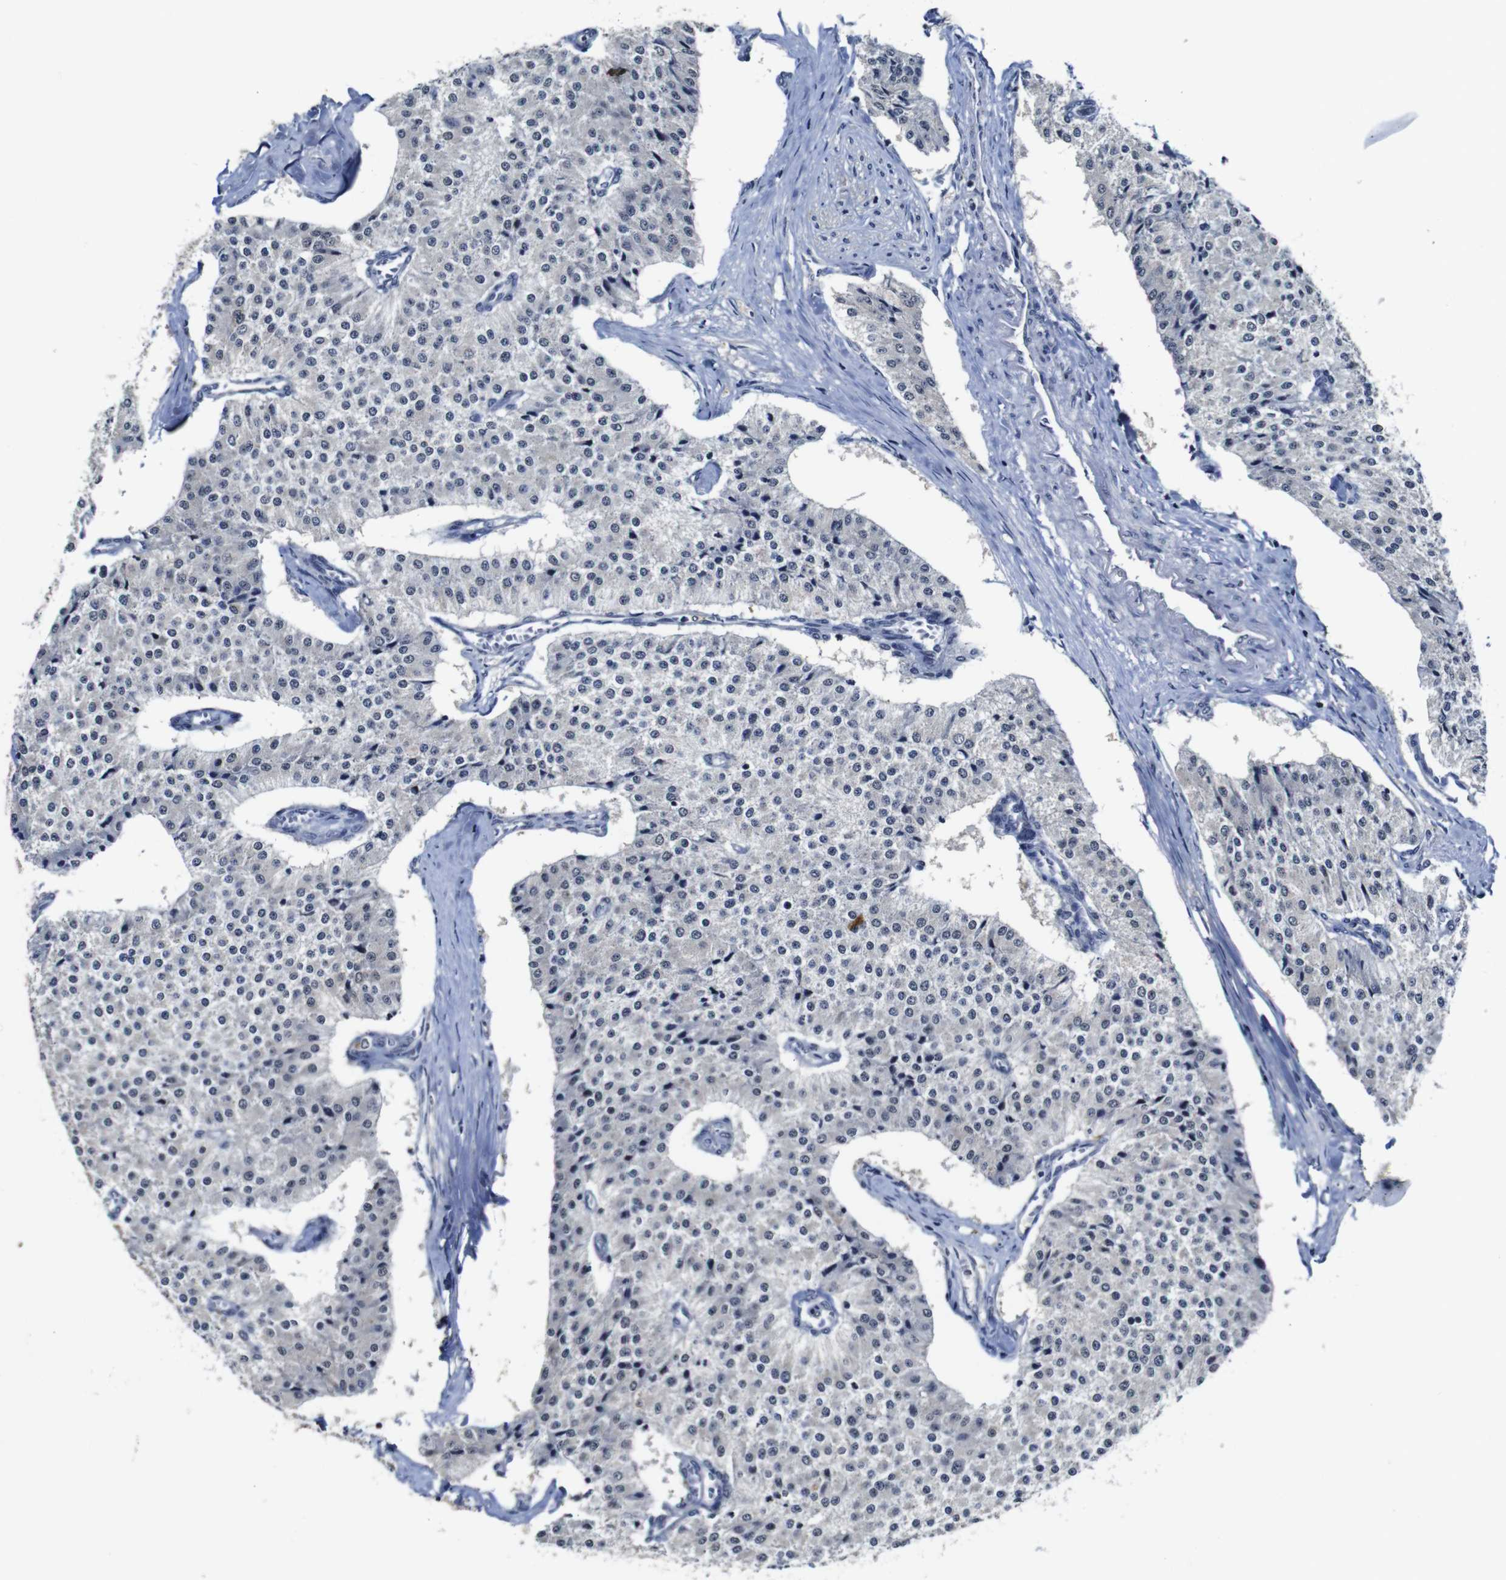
{"staining": {"intensity": "negative", "quantity": "none", "location": "none"}, "tissue": "carcinoid", "cell_type": "Tumor cells", "image_type": "cancer", "snomed": [{"axis": "morphology", "description": "Carcinoid, malignant, NOS"}, {"axis": "topography", "description": "Colon"}], "caption": "Tumor cells are negative for protein expression in human malignant carcinoid.", "gene": "NTRK3", "patient": {"sex": "female", "age": 52}}